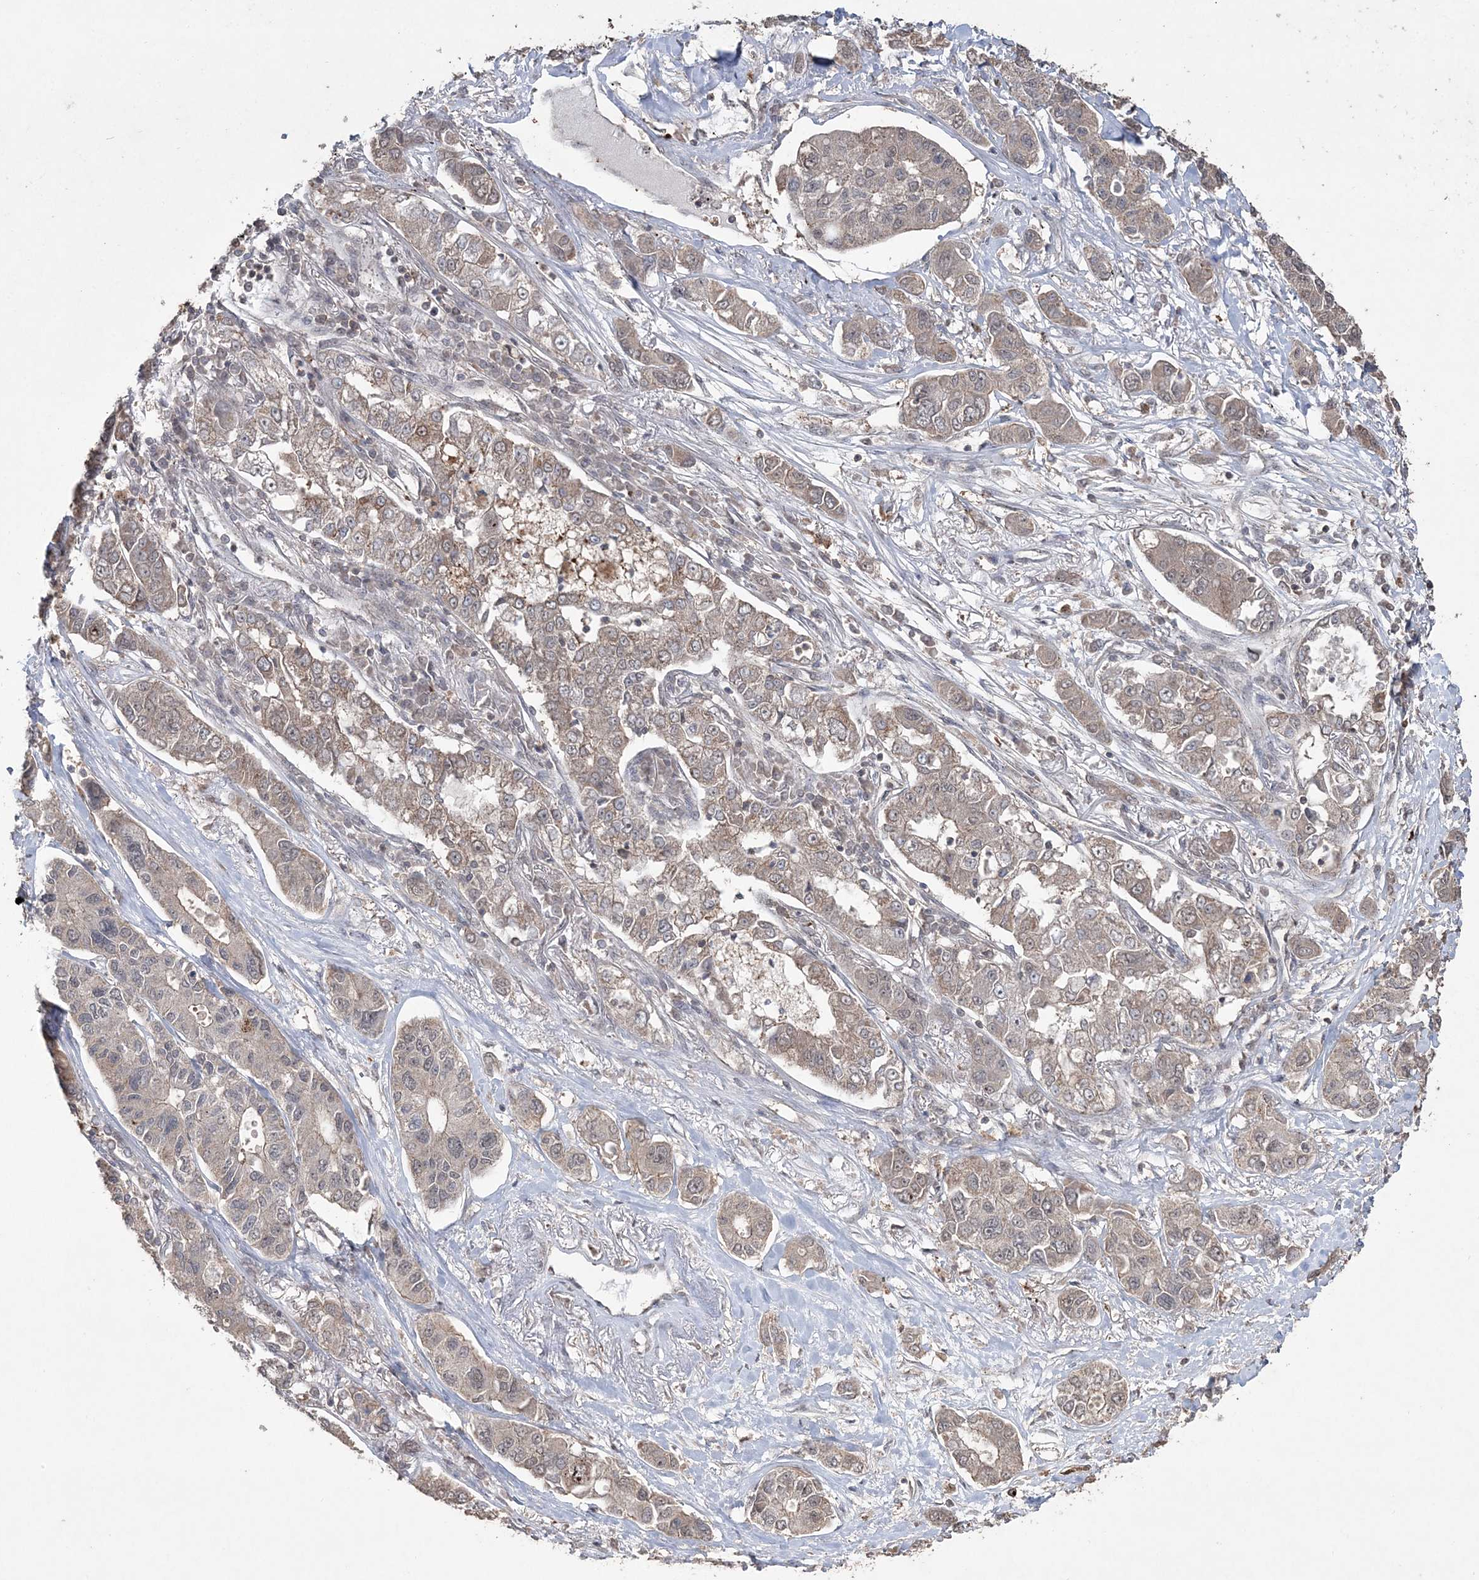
{"staining": {"intensity": "weak", "quantity": "25%-75%", "location": "cytoplasmic/membranous"}, "tissue": "lung cancer", "cell_type": "Tumor cells", "image_type": "cancer", "snomed": [{"axis": "morphology", "description": "Adenocarcinoma, NOS"}, {"axis": "topography", "description": "Lung"}], "caption": "DAB (3,3'-diaminobenzidine) immunohistochemical staining of human lung cancer exhibits weak cytoplasmic/membranous protein staining in approximately 25%-75% of tumor cells. (Brightfield microscopy of DAB IHC at high magnification).", "gene": "EHHADH", "patient": {"sex": "male", "age": 49}}